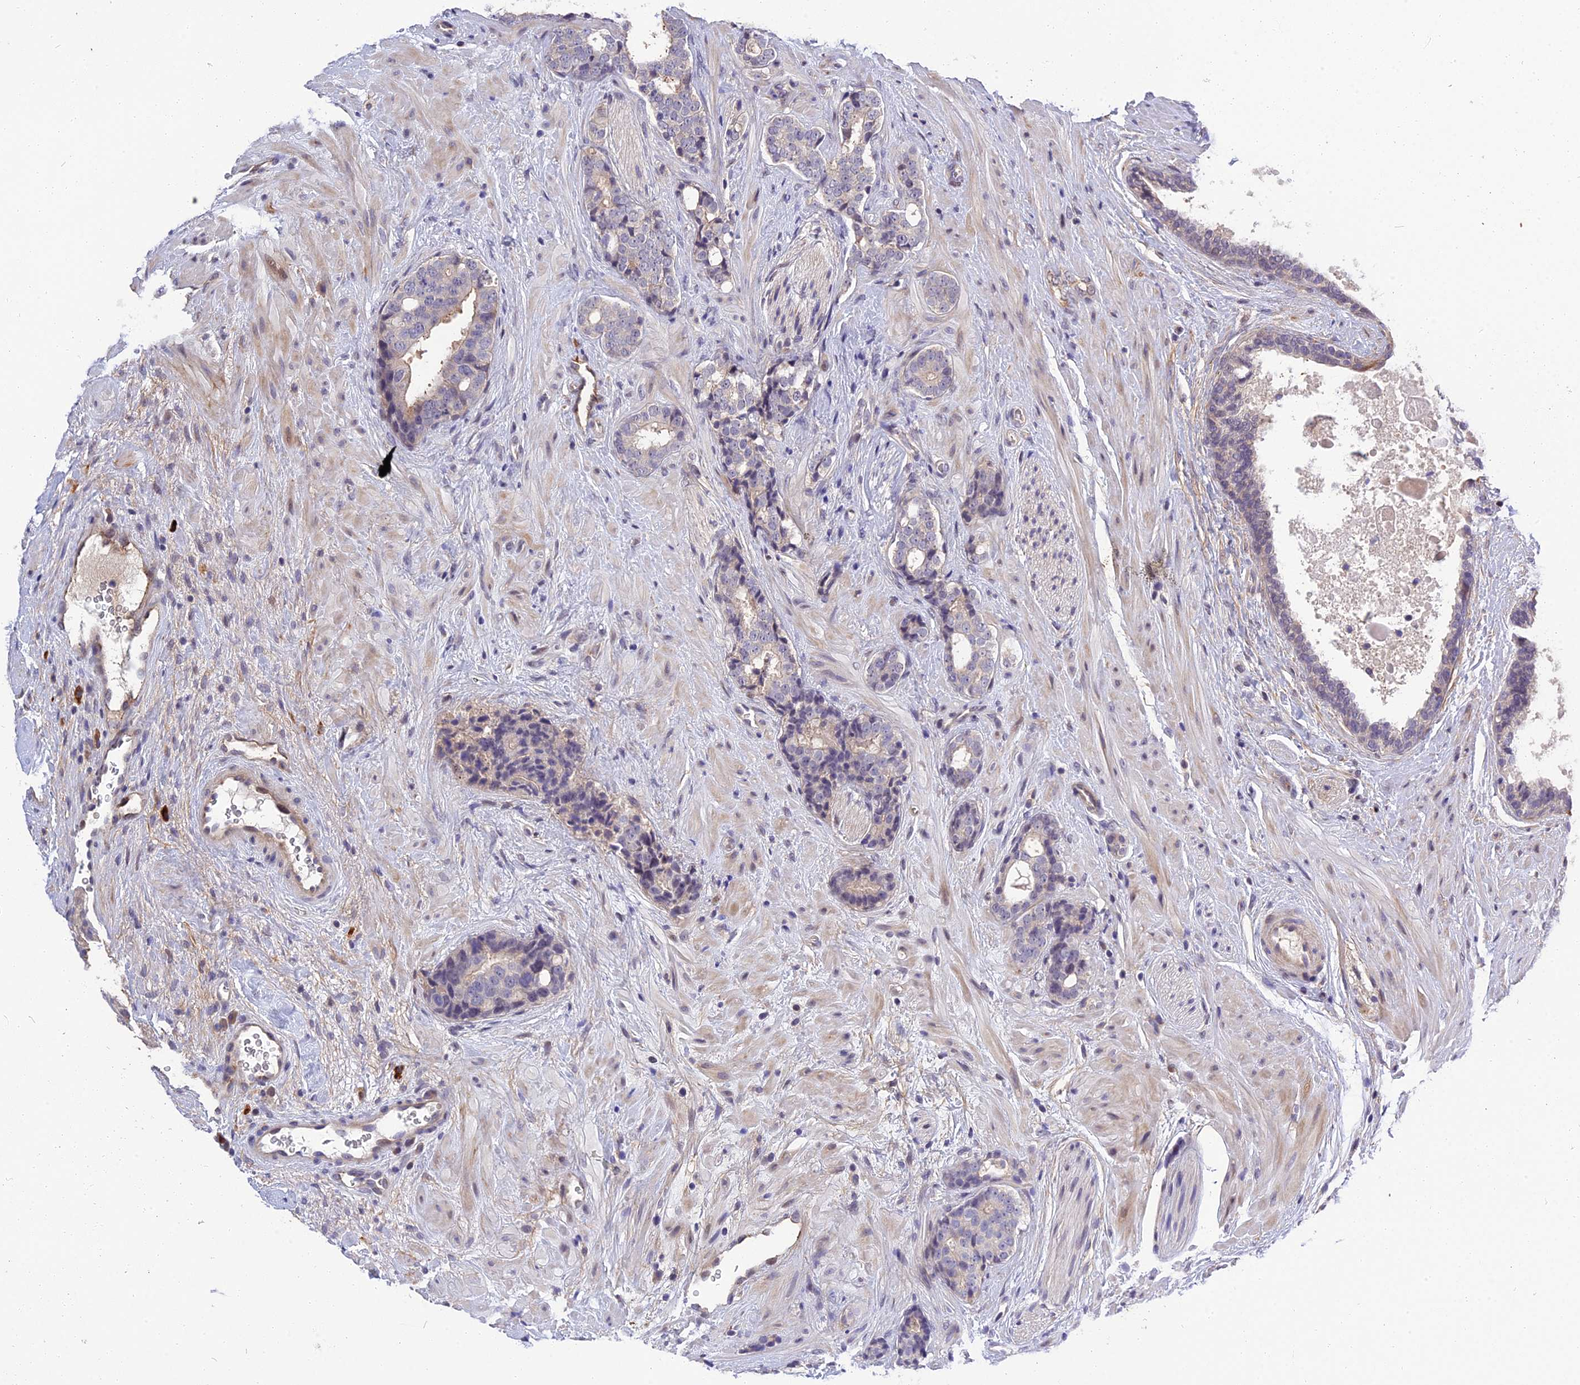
{"staining": {"intensity": "negative", "quantity": "none", "location": "none"}, "tissue": "prostate cancer", "cell_type": "Tumor cells", "image_type": "cancer", "snomed": [{"axis": "morphology", "description": "Adenocarcinoma, High grade"}, {"axis": "topography", "description": "Prostate"}], "caption": "High-grade adenocarcinoma (prostate) was stained to show a protein in brown. There is no significant expression in tumor cells. (Stains: DAB (3,3'-diaminobenzidine) IHC with hematoxylin counter stain, Microscopy: brightfield microscopy at high magnification).", "gene": "MFSD2A", "patient": {"sex": "male", "age": 56}}